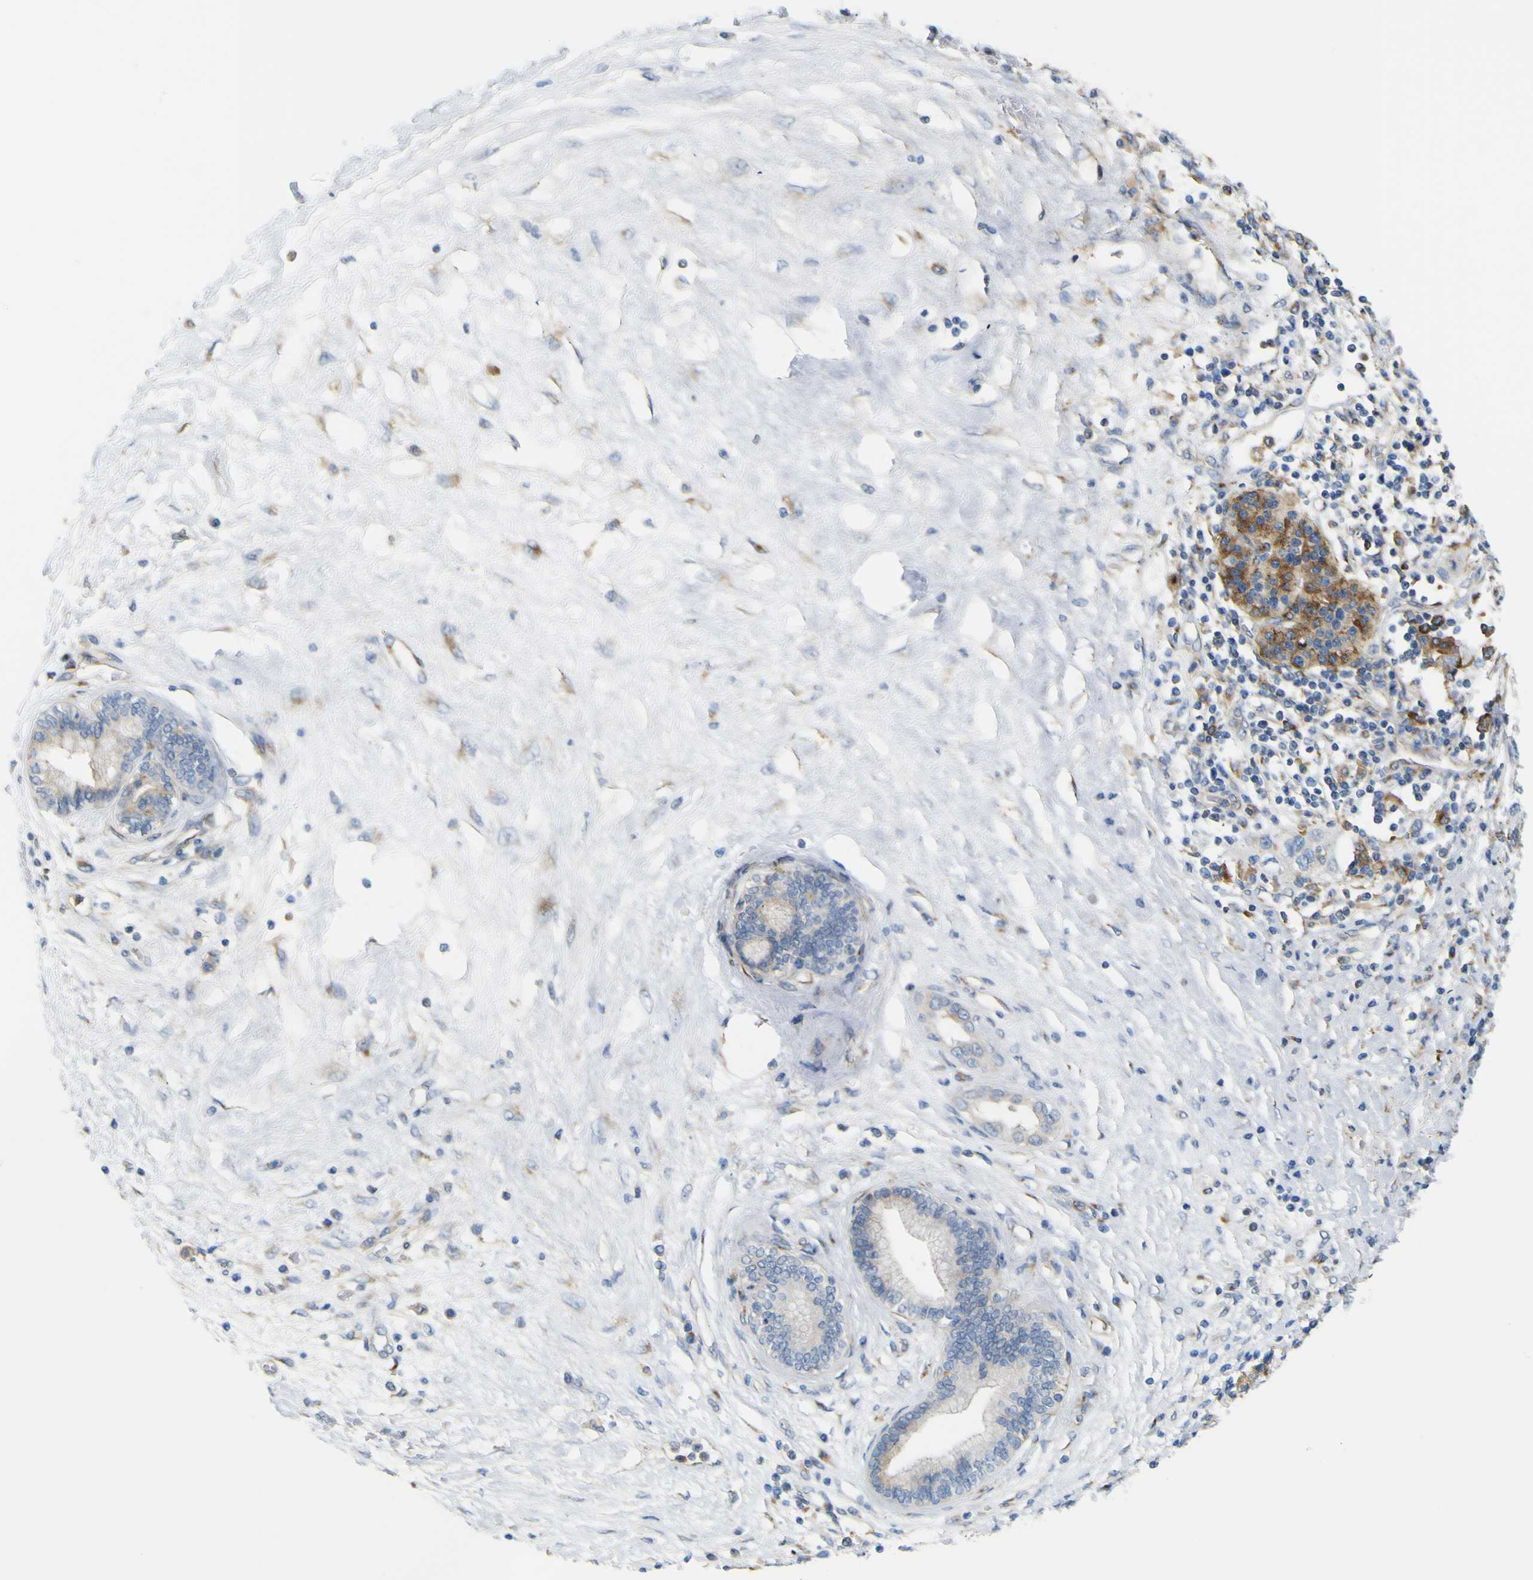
{"staining": {"intensity": "negative", "quantity": "none", "location": "none"}, "tissue": "pancreatic cancer", "cell_type": "Tumor cells", "image_type": "cancer", "snomed": [{"axis": "morphology", "description": "Adenocarcinoma, NOS"}, {"axis": "topography", "description": "Pancreas"}], "caption": "High magnification brightfield microscopy of pancreatic adenocarcinoma stained with DAB (3,3'-diaminobenzidine) (brown) and counterstained with hematoxylin (blue): tumor cells show no significant positivity.", "gene": "IGF2R", "patient": {"sex": "female", "age": 70}}